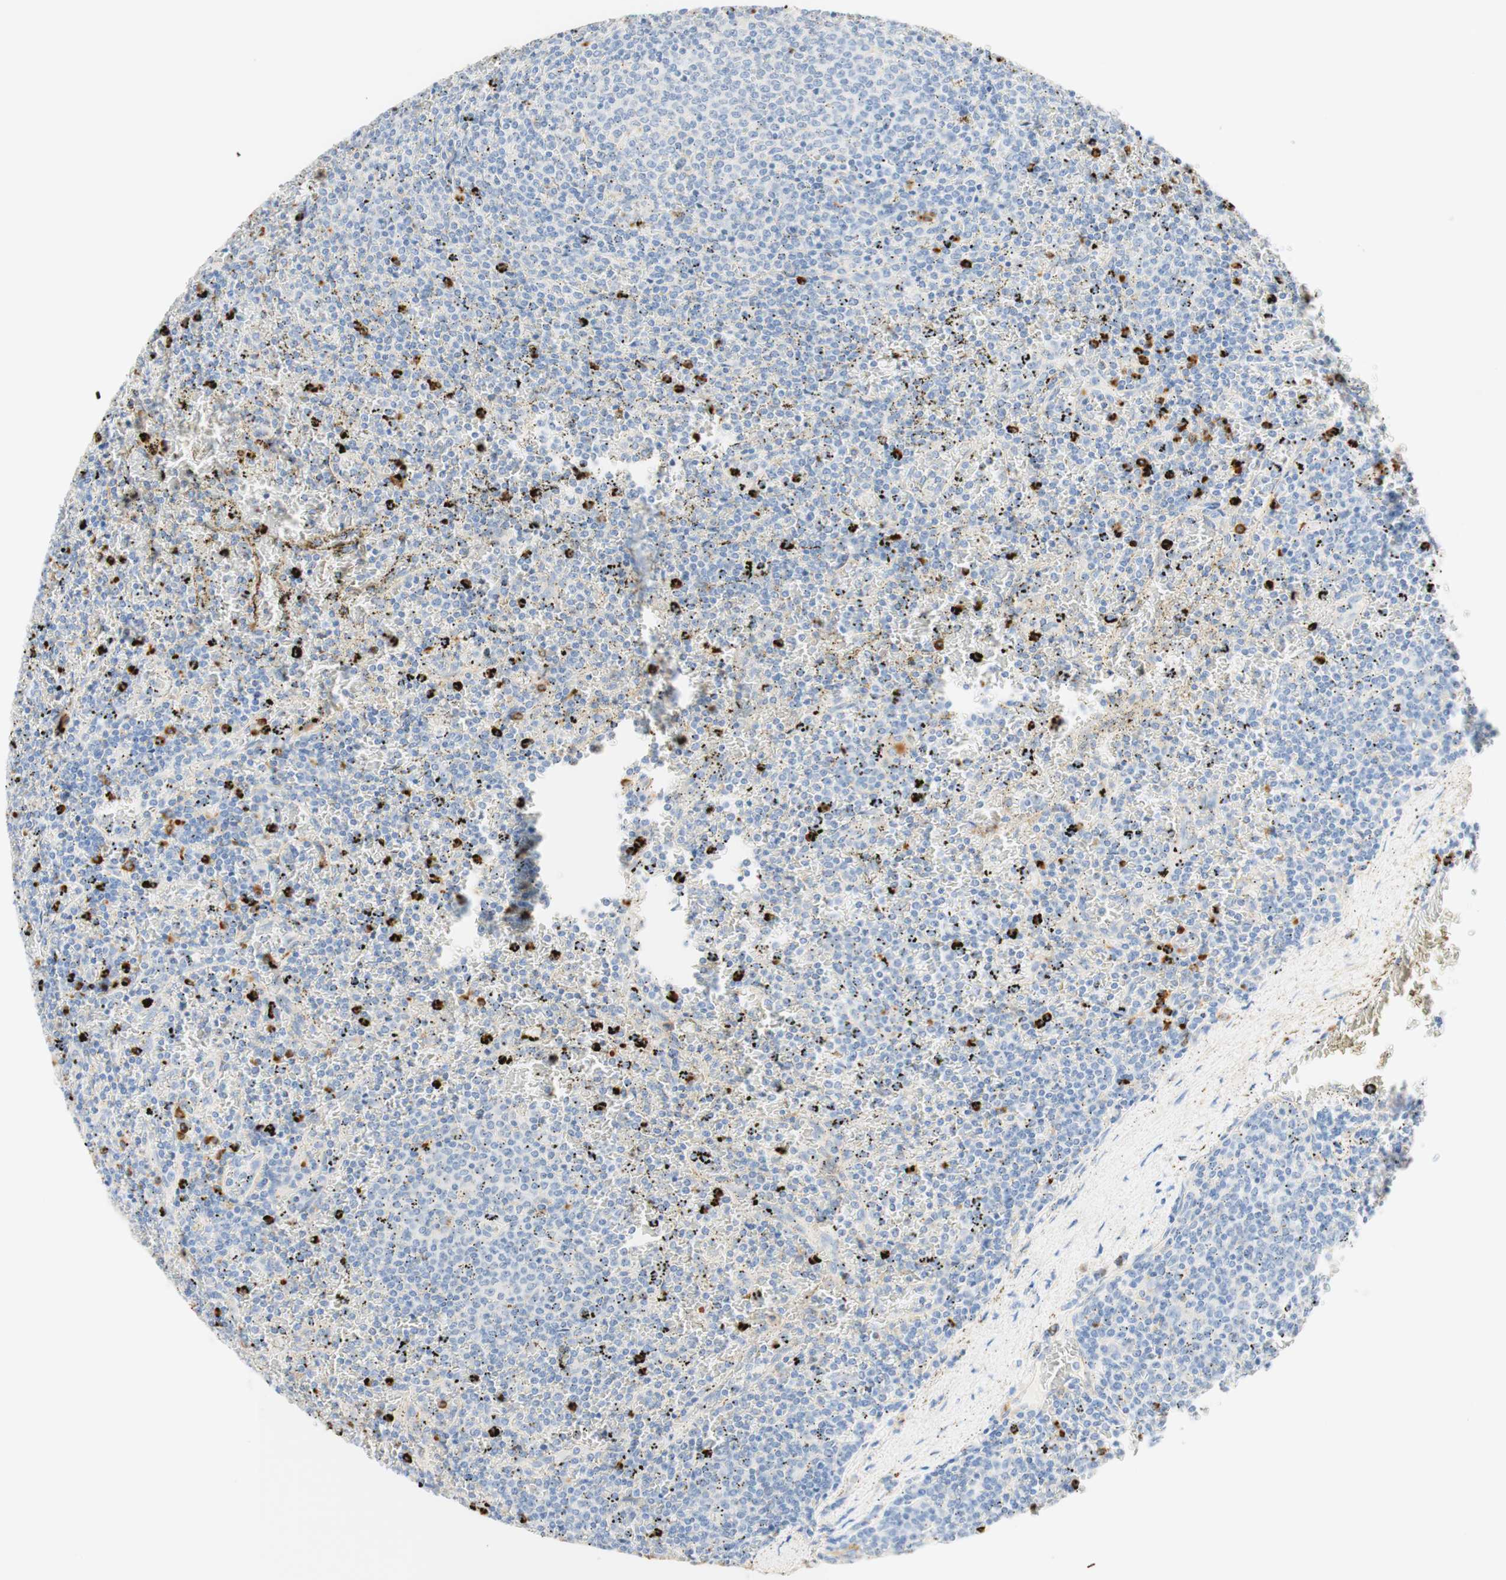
{"staining": {"intensity": "strong", "quantity": "25%-75%", "location": "cytoplasmic/membranous"}, "tissue": "lymphoma", "cell_type": "Tumor cells", "image_type": "cancer", "snomed": [{"axis": "morphology", "description": "Malignant lymphoma, non-Hodgkin's type, Low grade"}, {"axis": "topography", "description": "Spleen"}], "caption": "This image reveals IHC staining of lymphoma, with high strong cytoplasmic/membranous positivity in about 25%-75% of tumor cells.", "gene": "CD63", "patient": {"sex": "female", "age": 77}}